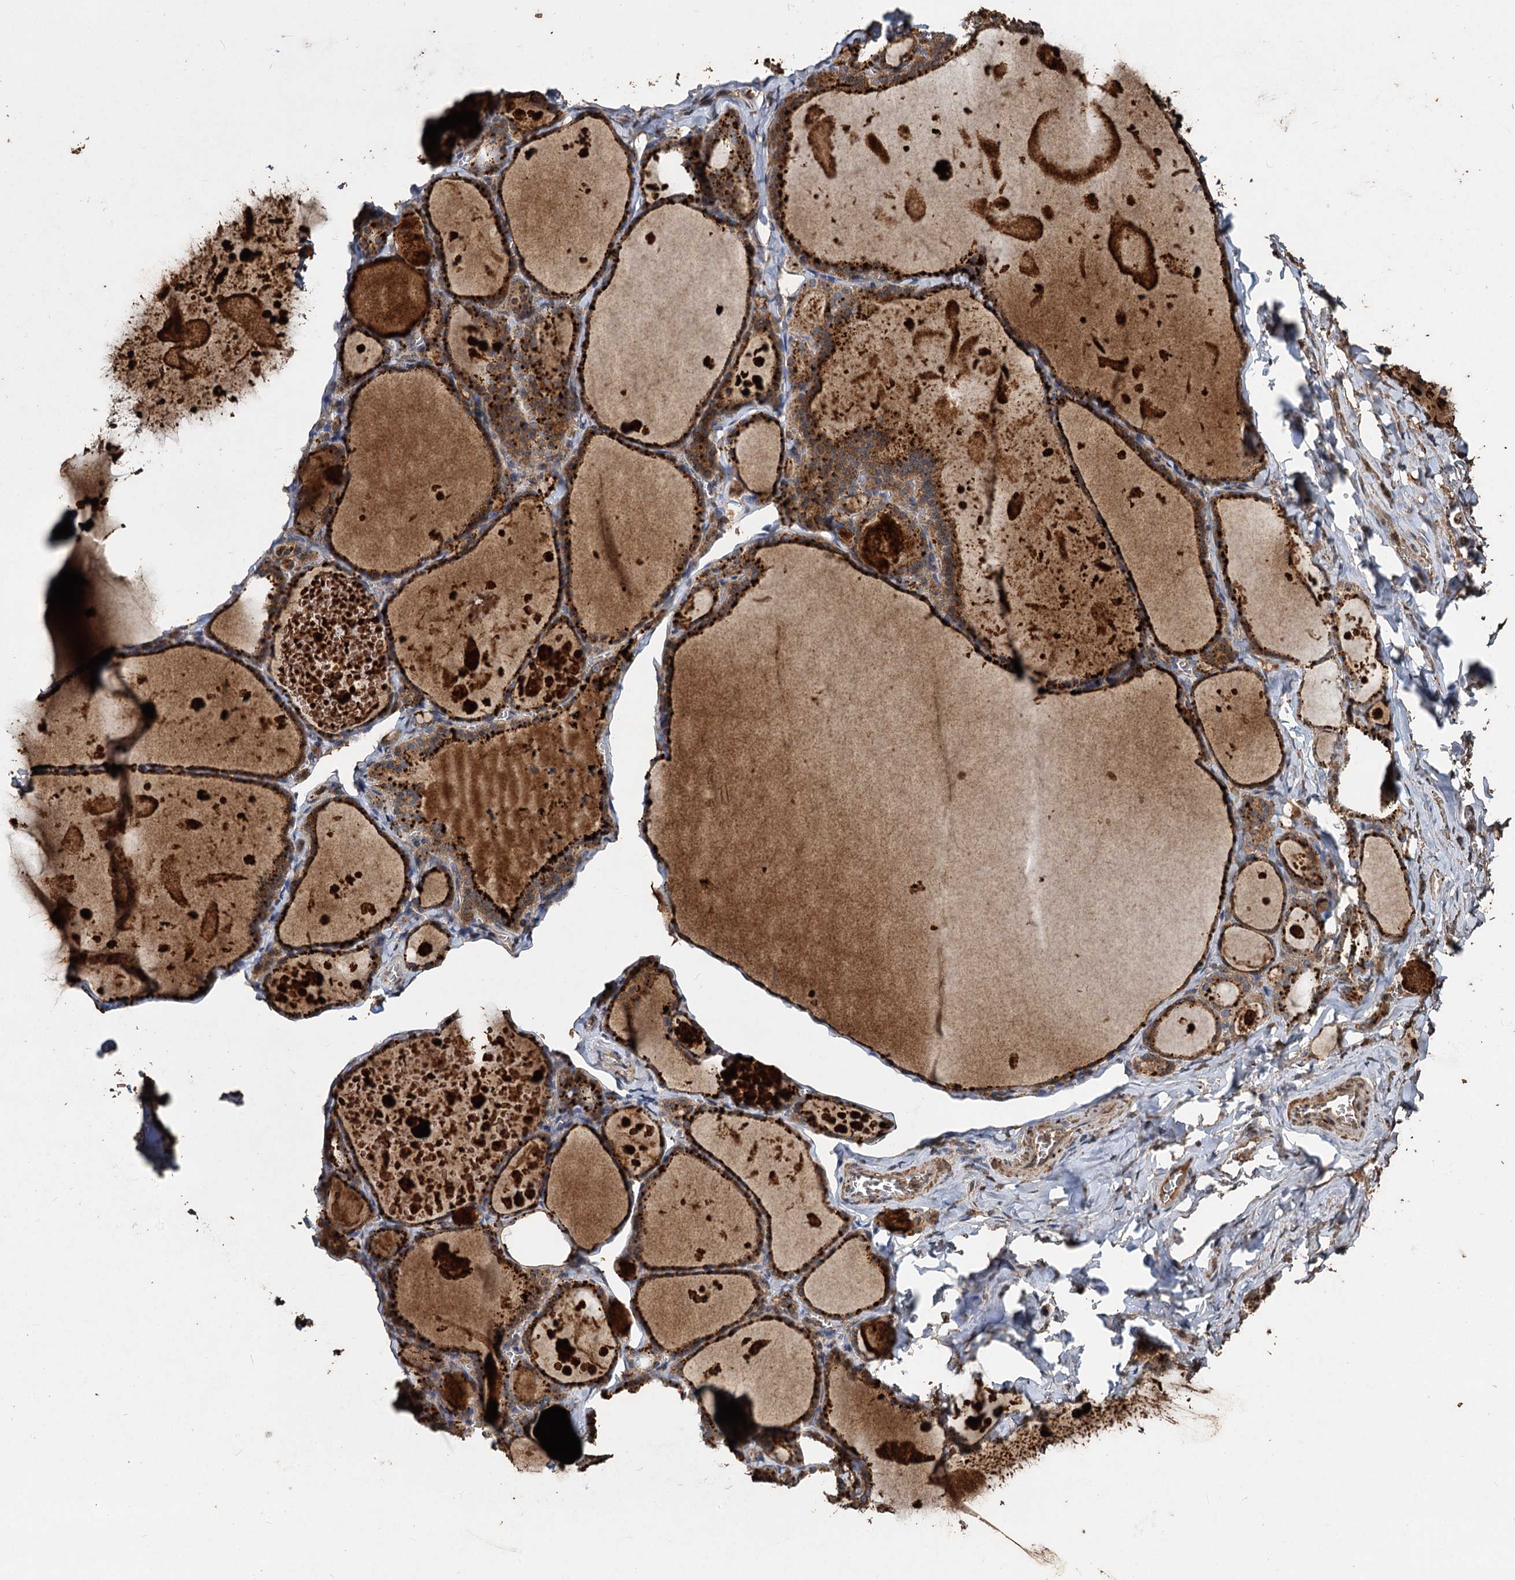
{"staining": {"intensity": "strong", "quantity": ">75%", "location": "cytoplasmic/membranous"}, "tissue": "thyroid gland", "cell_type": "Glandular cells", "image_type": "normal", "snomed": [{"axis": "morphology", "description": "Normal tissue, NOS"}, {"axis": "topography", "description": "Thyroid gland"}], "caption": "A brown stain highlights strong cytoplasmic/membranous positivity of a protein in glandular cells of normal human thyroid gland.", "gene": "NOTCH2NLA", "patient": {"sex": "male", "age": 56}}